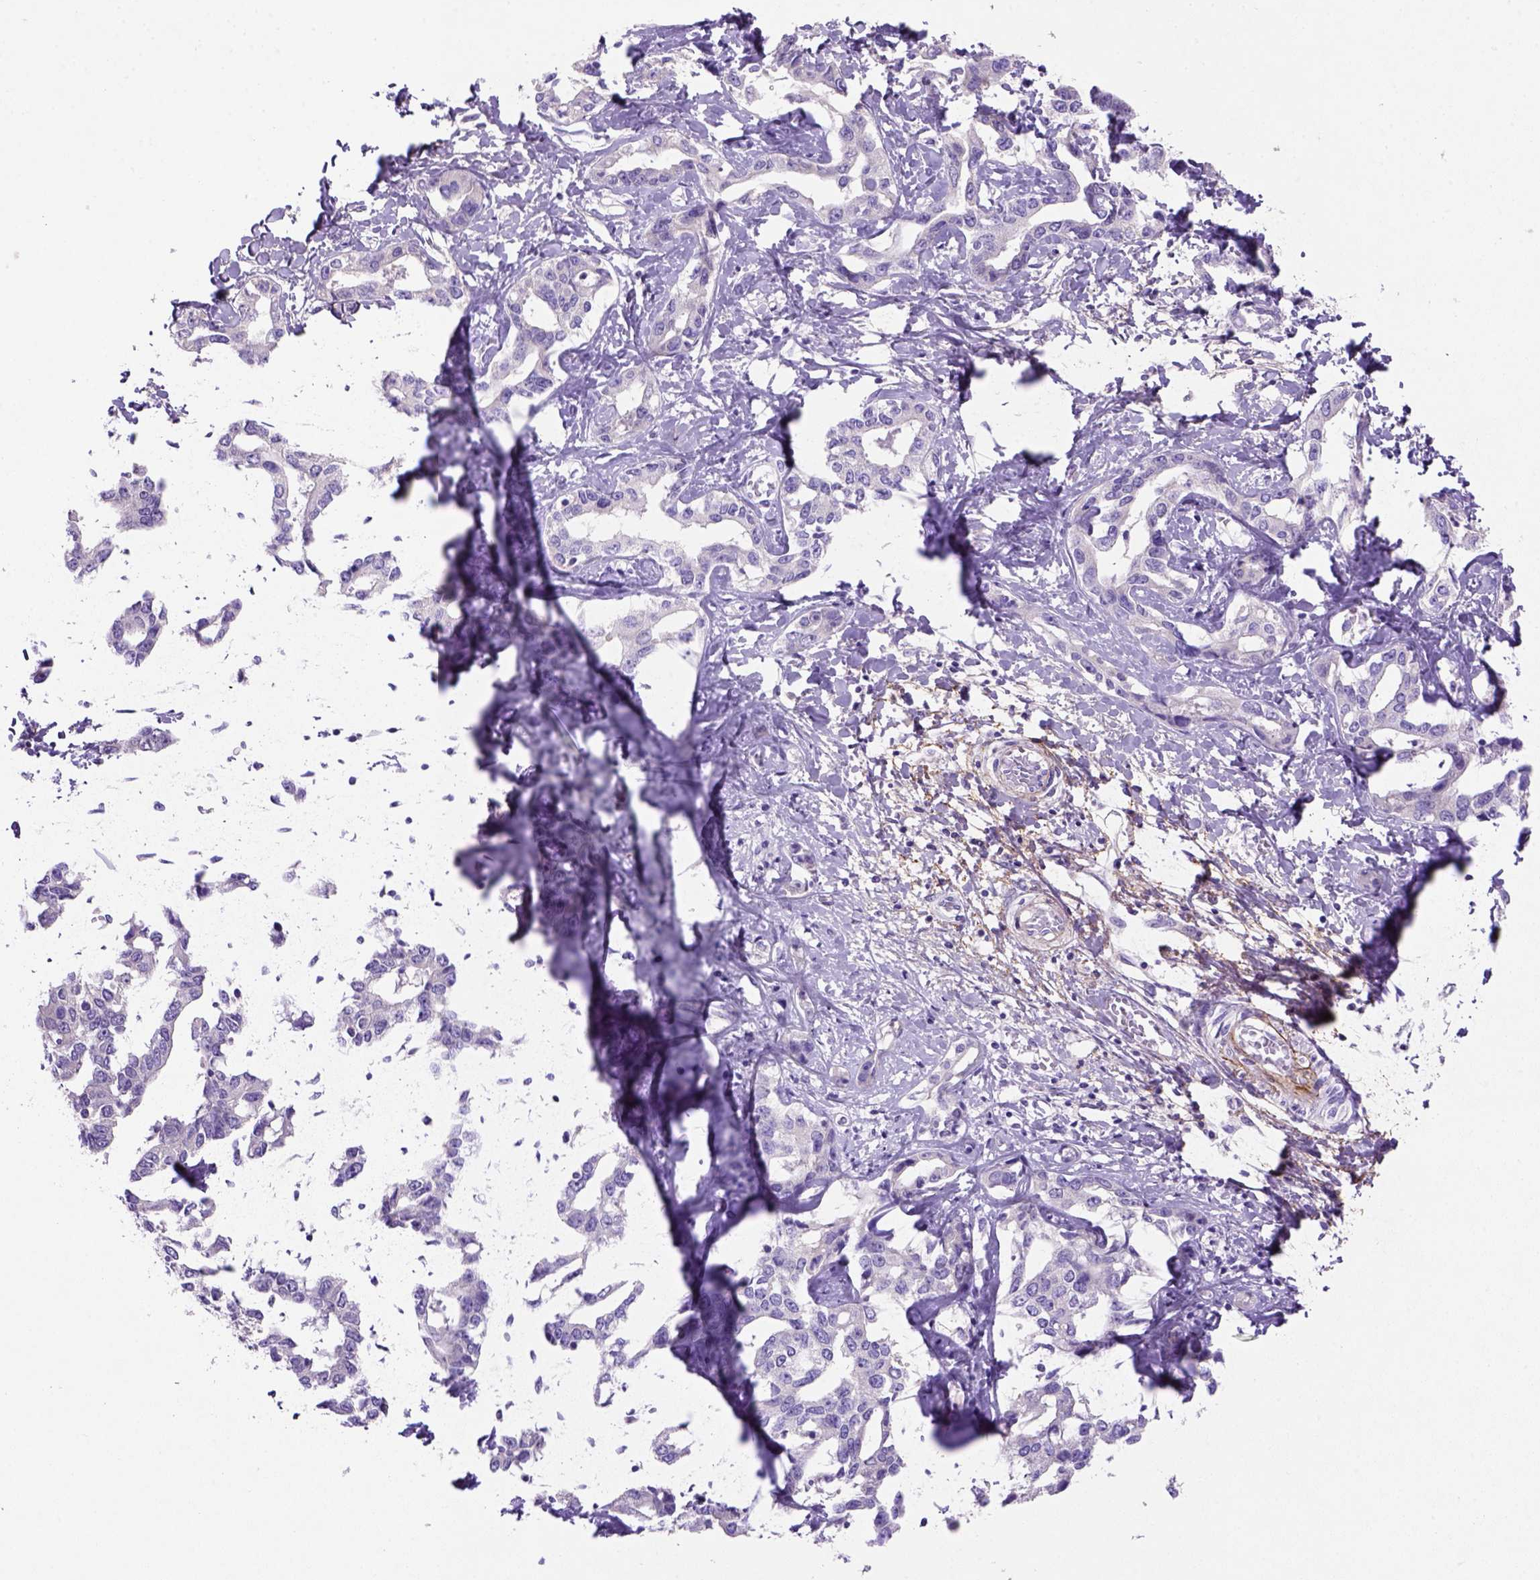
{"staining": {"intensity": "negative", "quantity": "none", "location": "none"}, "tissue": "liver cancer", "cell_type": "Tumor cells", "image_type": "cancer", "snomed": [{"axis": "morphology", "description": "Cholangiocarcinoma"}, {"axis": "topography", "description": "Liver"}], "caption": "Immunohistochemical staining of liver cholangiocarcinoma shows no significant positivity in tumor cells.", "gene": "SIRPD", "patient": {"sex": "male", "age": 59}}